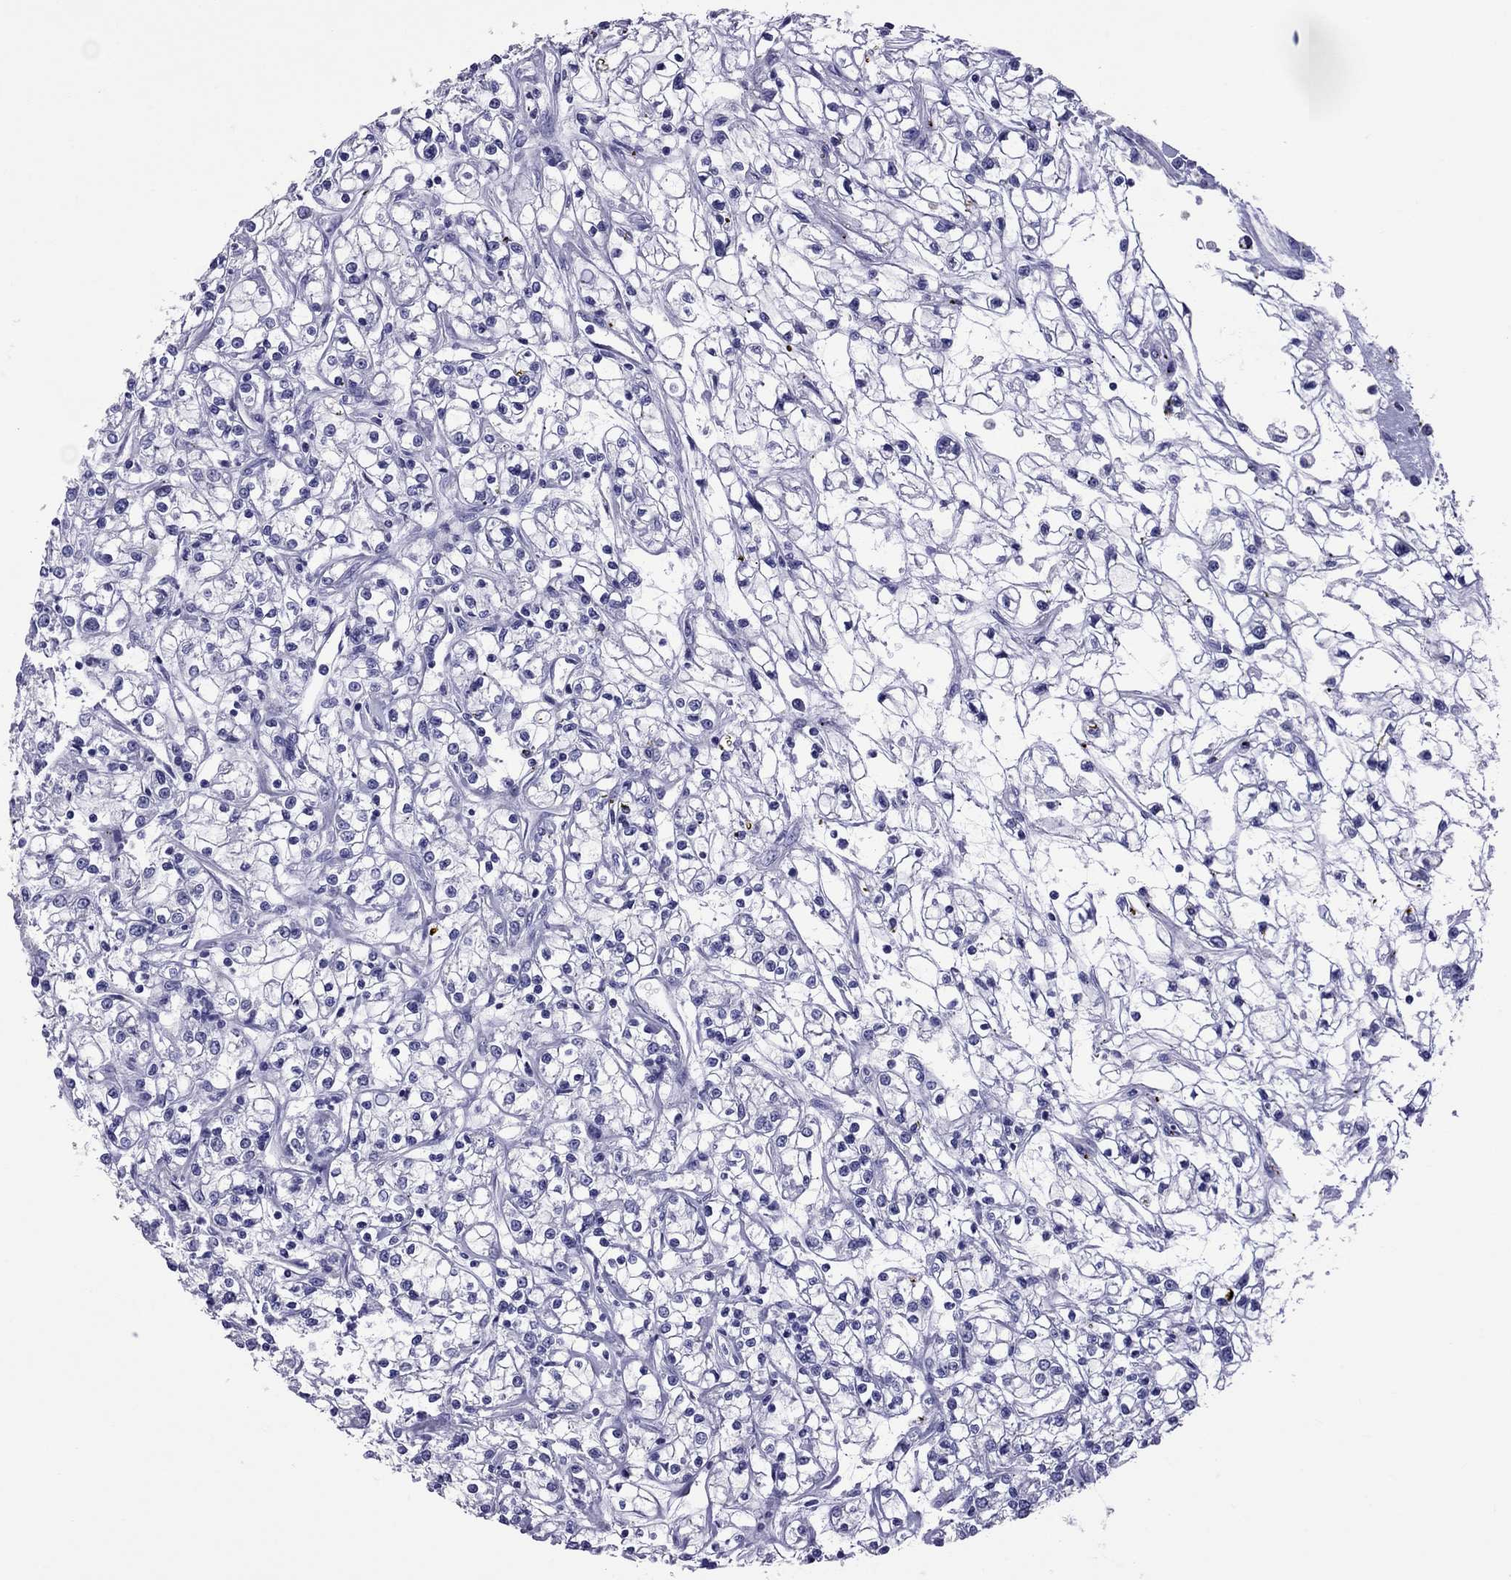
{"staining": {"intensity": "negative", "quantity": "none", "location": "none"}, "tissue": "renal cancer", "cell_type": "Tumor cells", "image_type": "cancer", "snomed": [{"axis": "morphology", "description": "Adenocarcinoma, NOS"}, {"axis": "topography", "description": "Kidney"}], "caption": "This is an immunohistochemistry histopathology image of renal adenocarcinoma. There is no expression in tumor cells.", "gene": "TTLL13", "patient": {"sex": "female", "age": 59}}